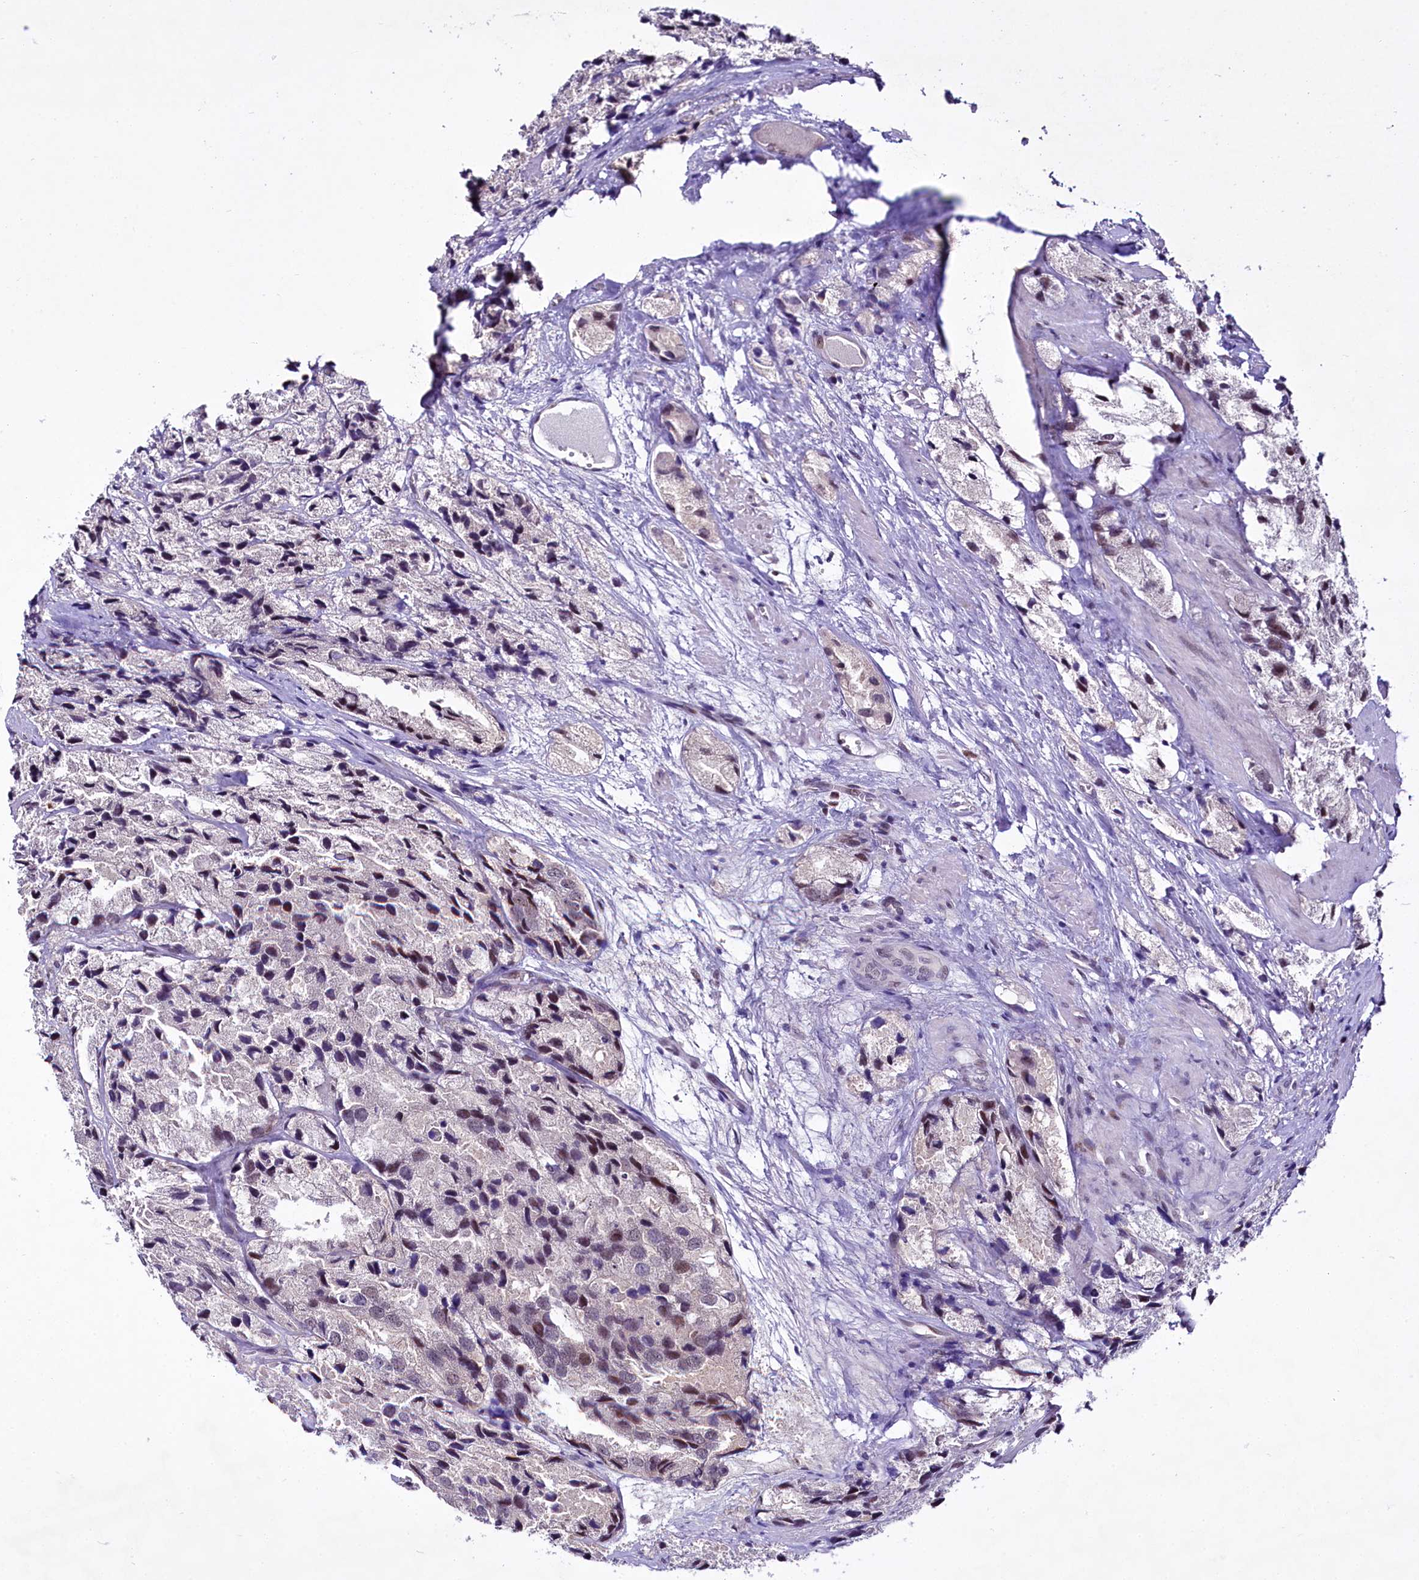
{"staining": {"intensity": "weak", "quantity": "<25%", "location": "nuclear"}, "tissue": "prostate cancer", "cell_type": "Tumor cells", "image_type": "cancer", "snomed": [{"axis": "morphology", "description": "Adenocarcinoma, High grade"}, {"axis": "topography", "description": "Prostate"}], "caption": "Human prostate cancer stained for a protein using immunohistochemistry (IHC) reveals no expression in tumor cells.", "gene": "SCAF11", "patient": {"sex": "male", "age": 66}}